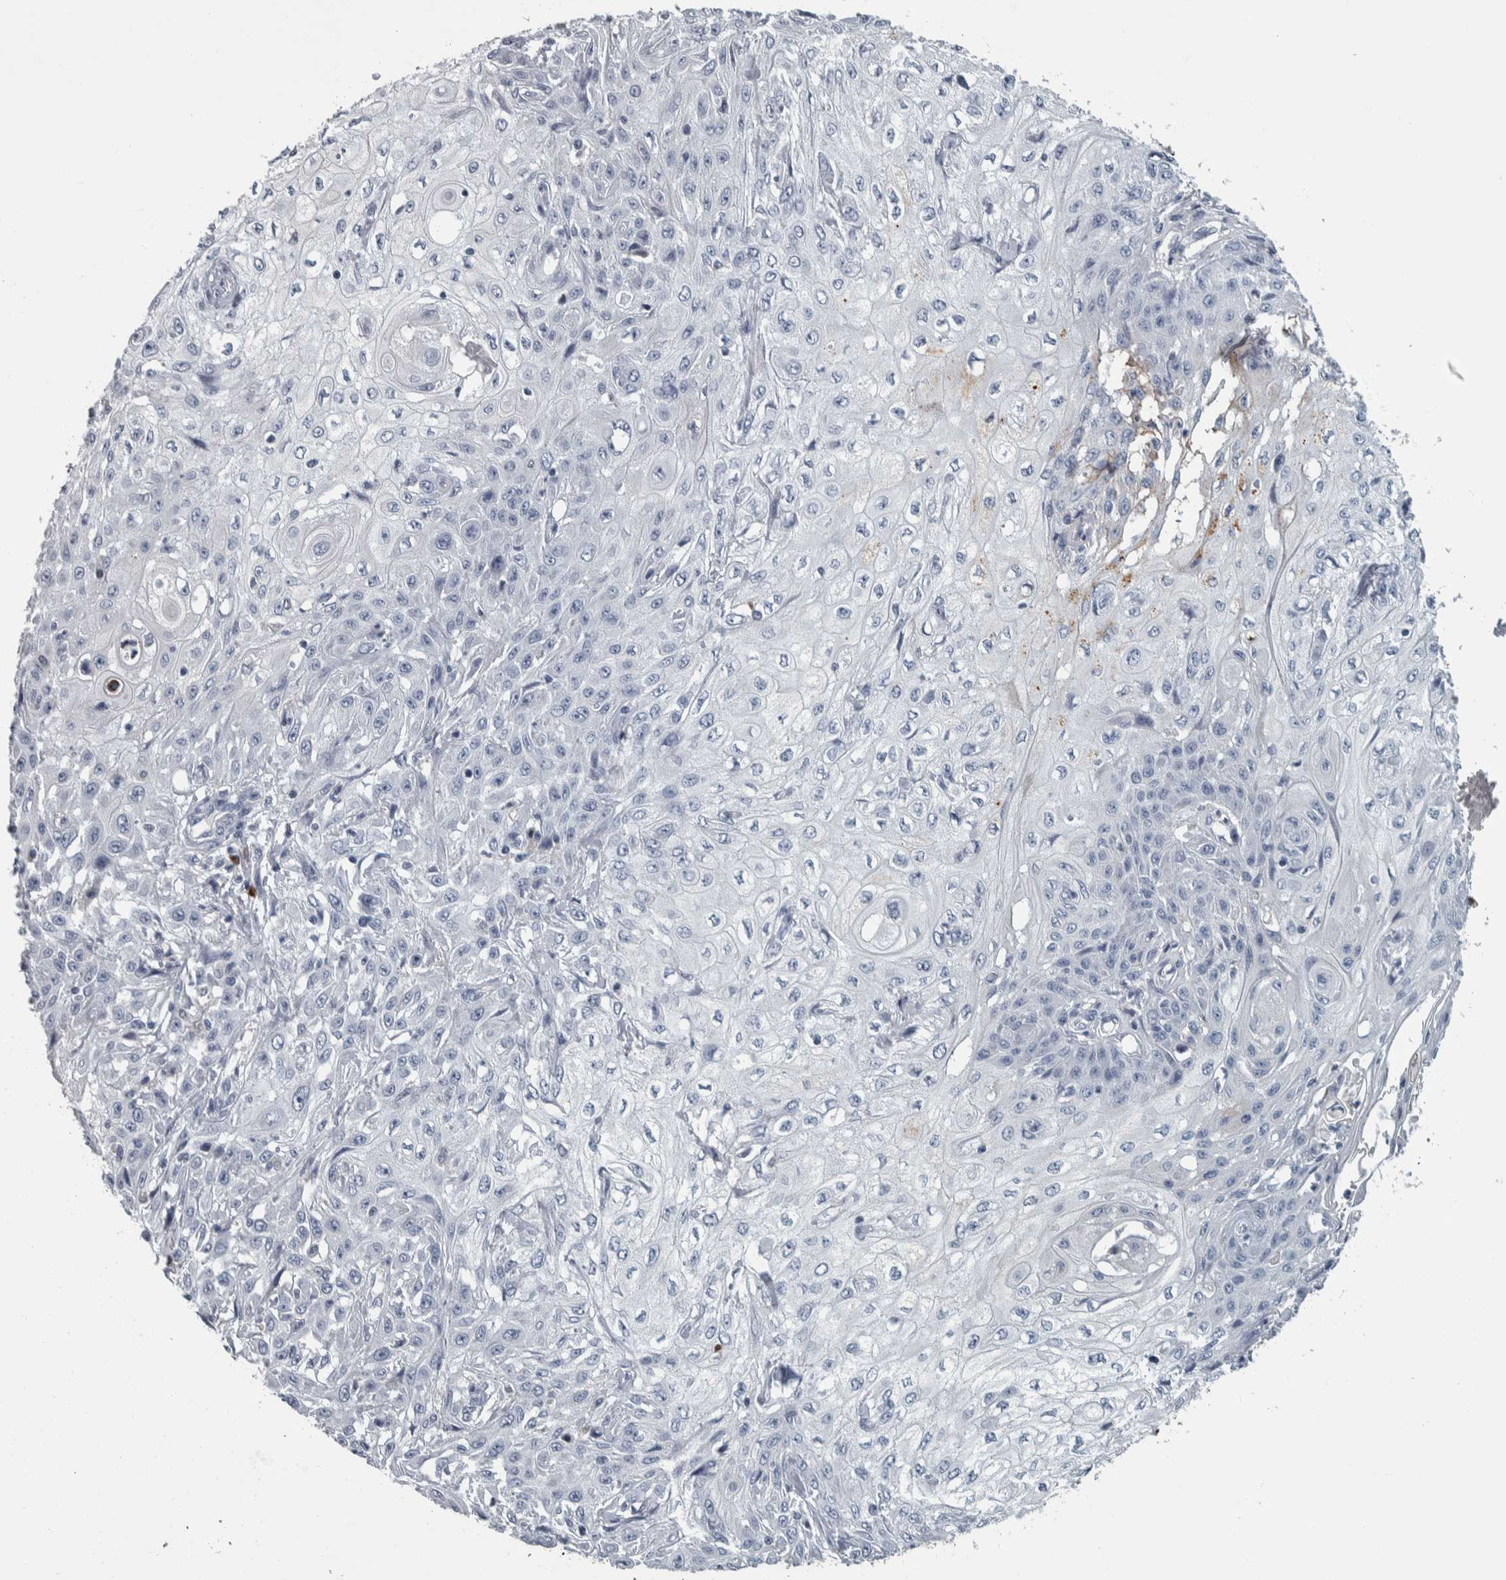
{"staining": {"intensity": "negative", "quantity": "none", "location": "none"}, "tissue": "skin cancer", "cell_type": "Tumor cells", "image_type": "cancer", "snomed": [{"axis": "morphology", "description": "Squamous cell carcinoma, NOS"}, {"axis": "morphology", "description": "Squamous cell carcinoma, metastatic, NOS"}, {"axis": "topography", "description": "Skin"}, {"axis": "topography", "description": "Lymph node"}], "caption": "An immunohistochemistry image of skin cancer (squamous cell carcinoma) is shown. There is no staining in tumor cells of skin cancer (squamous cell carcinoma).", "gene": "CAVIN4", "patient": {"sex": "male", "age": 75}}